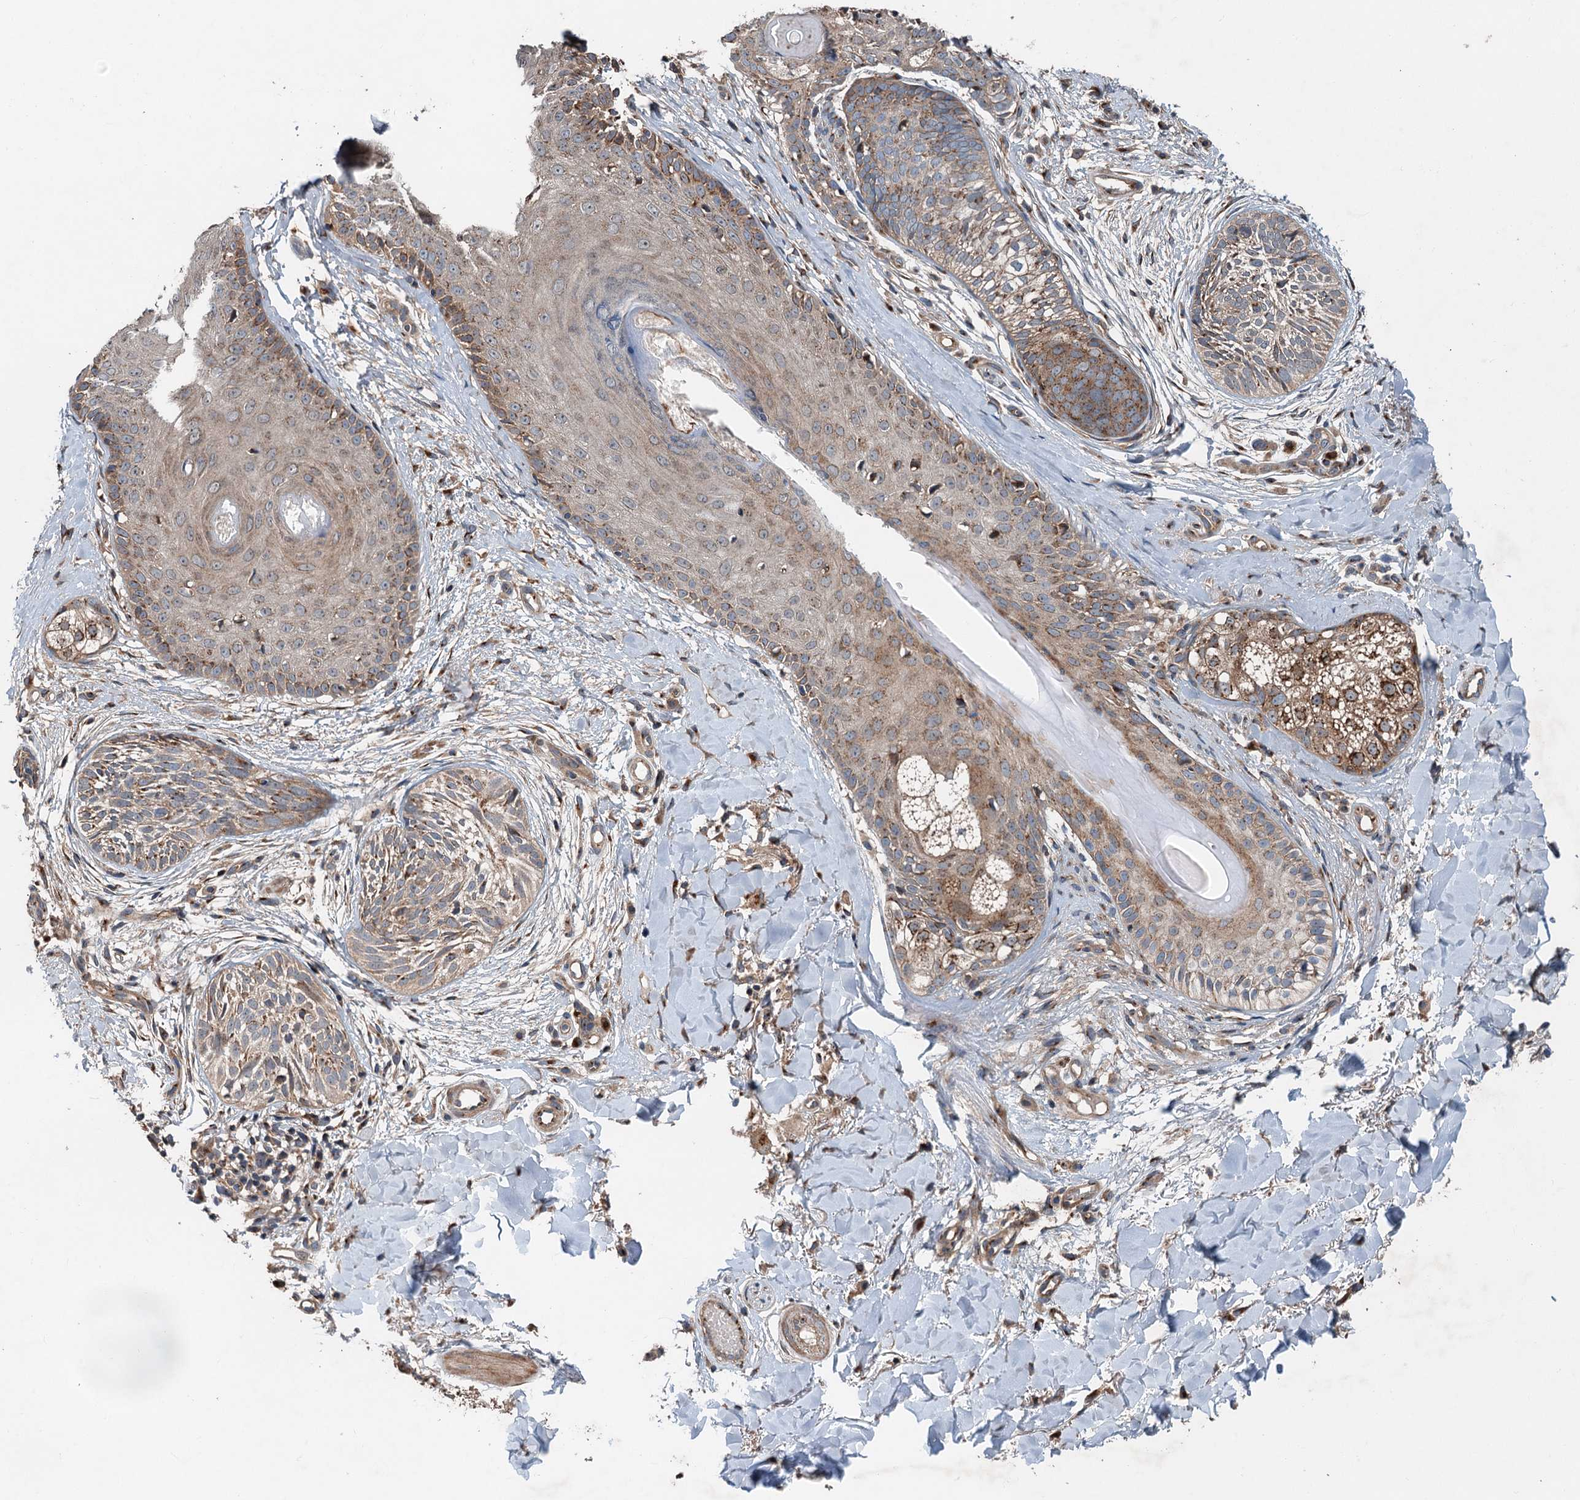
{"staining": {"intensity": "moderate", "quantity": "25%-75%", "location": "cytoplasmic/membranous"}, "tissue": "skin cancer", "cell_type": "Tumor cells", "image_type": "cancer", "snomed": [{"axis": "morphology", "description": "Basal cell carcinoma"}, {"axis": "topography", "description": "Skin"}], "caption": "Protein expression analysis of basal cell carcinoma (skin) shows moderate cytoplasmic/membranous expression in approximately 25%-75% of tumor cells.", "gene": "COG3", "patient": {"sex": "female", "age": 61}}